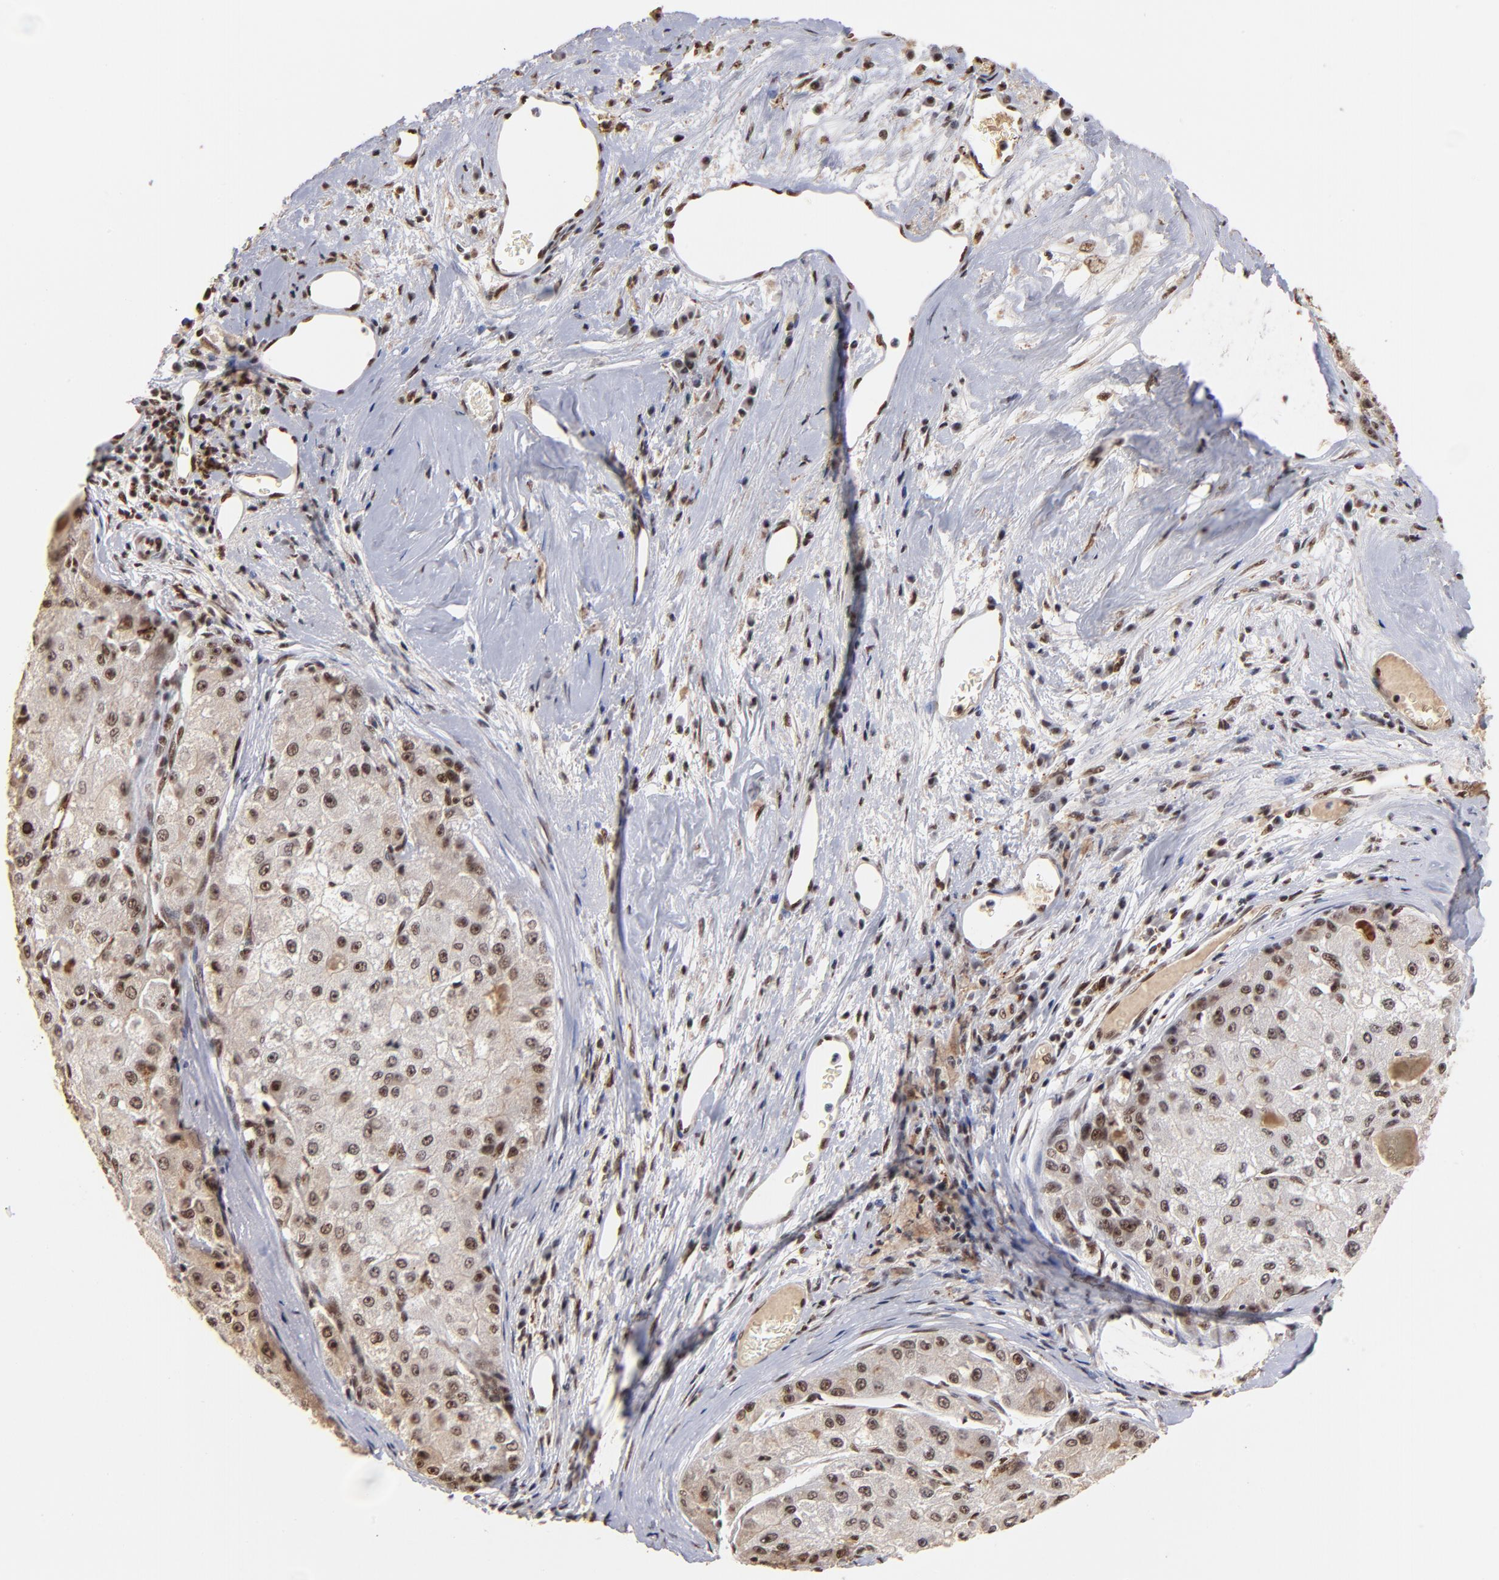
{"staining": {"intensity": "moderate", "quantity": ">75%", "location": "cytoplasmic/membranous,nuclear"}, "tissue": "liver cancer", "cell_type": "Tumor cells", "image_type": "cancer", "snomed": [{"axis": "morphology", "description": "Carcinoma, Hepatocellular, NOS"}, {"axis": "topography", "description": "Liver"}], "caption": "Approximately >75% of tumor cells in human liver cancer demonstrate moderate cytoplasmic/membranous and nuclear protein positivity as visualized by brown immunohistochemical staining.", "gene": "ZNF146", "patient": {"sex": "male", "age": 80}}